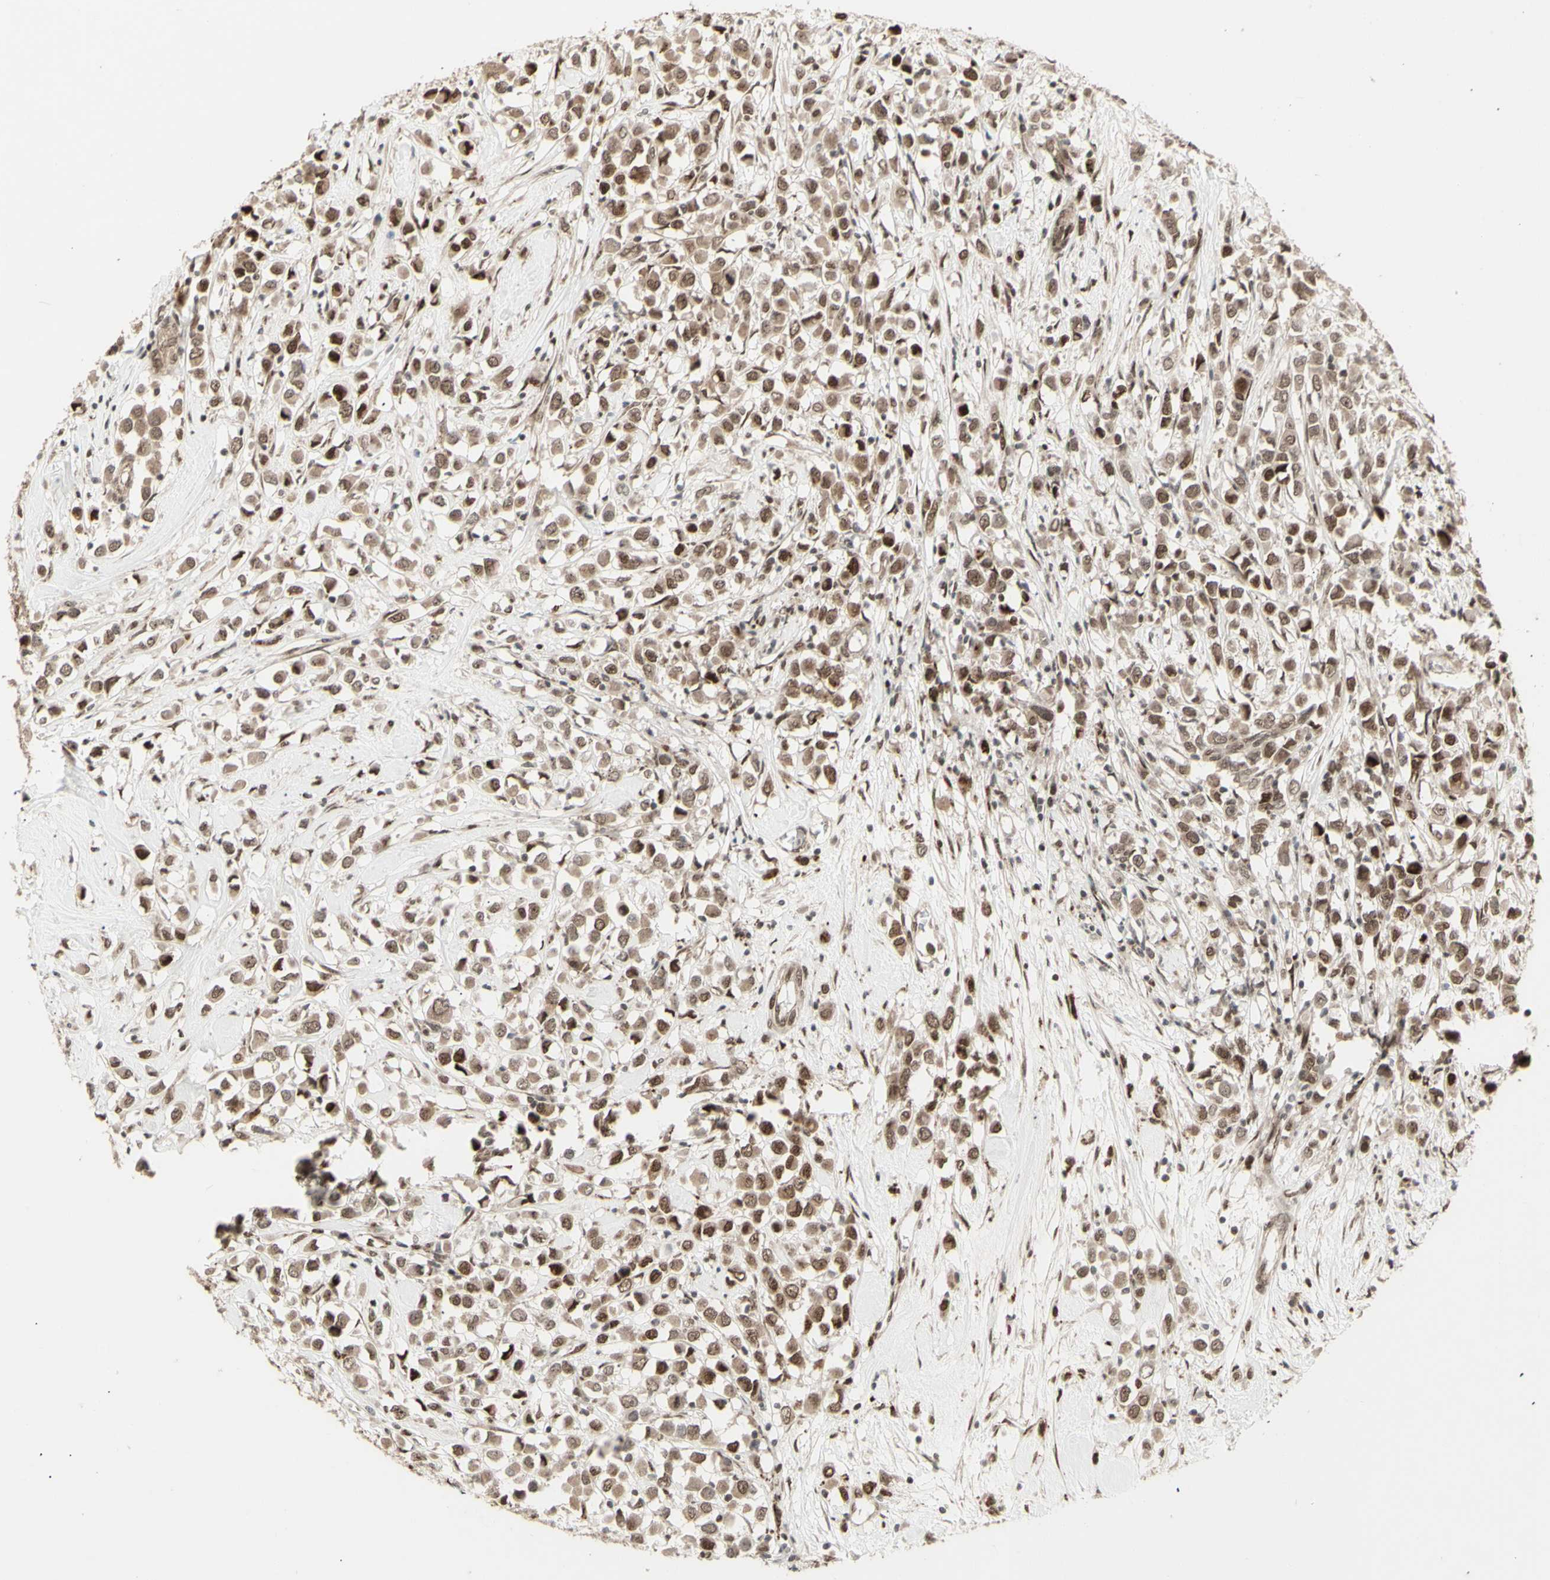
{"staining": {"intensity": "moderate", "quantity": ">75%", "location": "cytoplasmic/membranous,nuclear"}, "tissue": "breast cancer", "cell_type": "Tumor cells", "image_type": "cancer", "snomed": [{"axis": "morphology", "description": "Duct carcinoma"}, {"axis": "topography", "description": "Breast"}], "caption": "Approximately >75% of tumor cells in human breast cancer exhibit moderate cytoplasmic/membranous and nuclear protein expression as visualized by brown immunohistochemical staining.", "gene": "CBX1", "patient": {"sex": "female", "age": 61}}